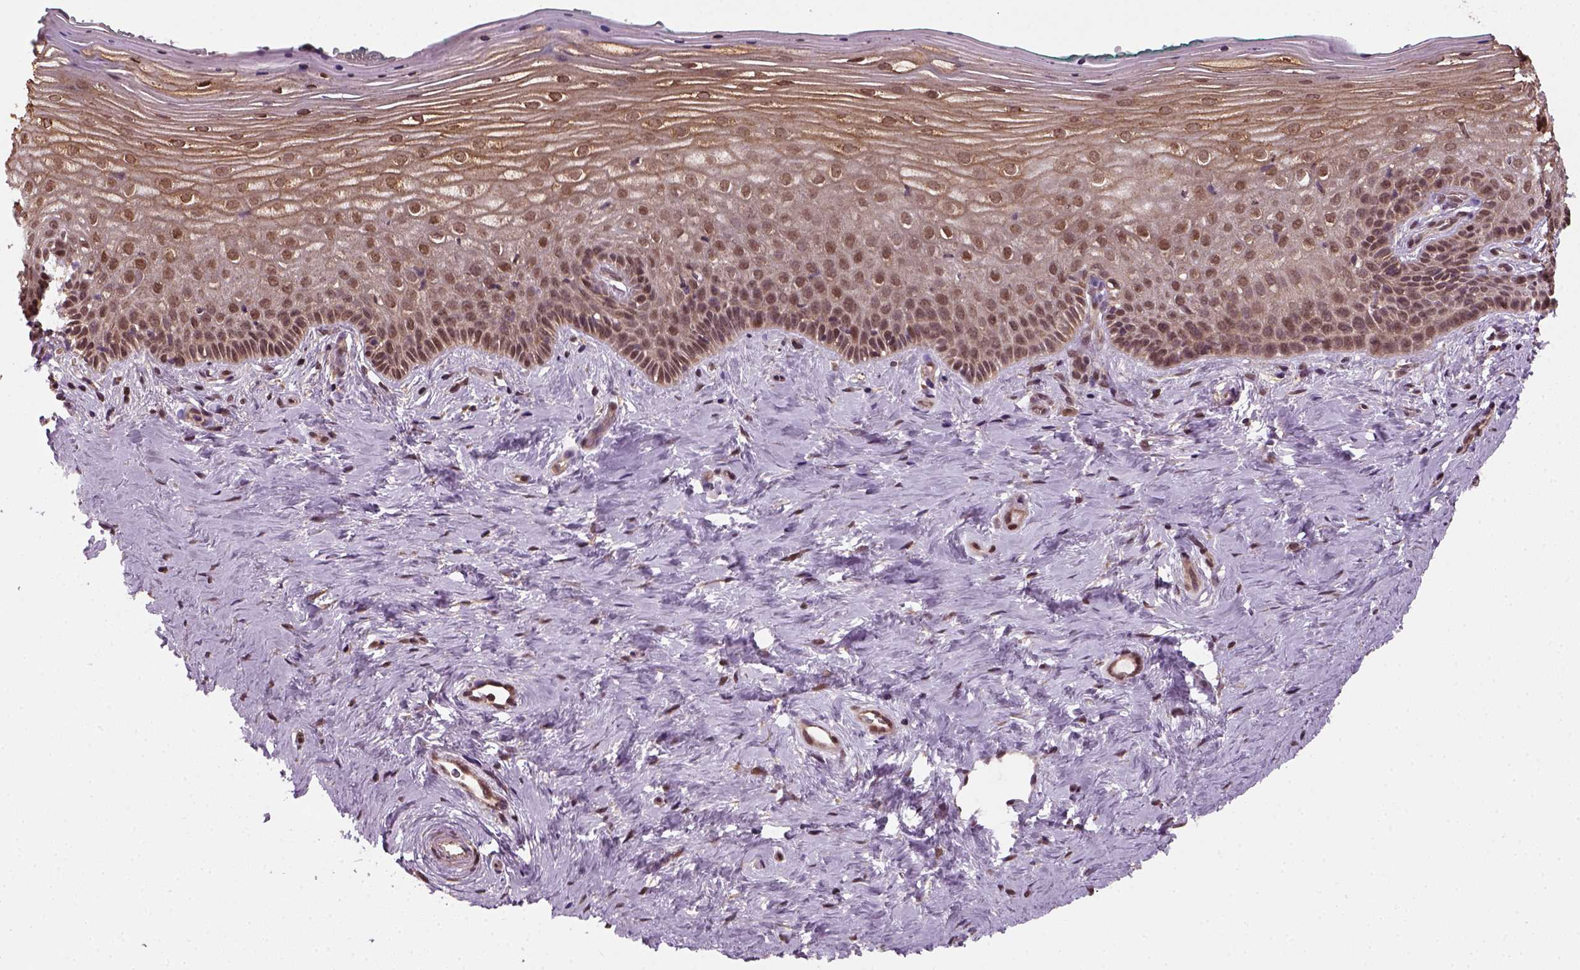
{"staining": {"intensity": "moderate", "quantity": ">75%", "location": "cytoplasmic/membranous,nuclear"}, "tissue": "vagina", "cell_type": "Squamous epithelial cells", "image_type": "normal", "snomed": [{"axis": "morphology", "description": "Normal tissue, NOS"}, {"axis": "topography", "description": "Vagina"}], "caption": "This photomicrograph displays immunohistochemistry staining of normal vagina, with medium moderate cytoplasmic/membranous,nuclear staining in approximately >75% of squamous epithelial cells.", "gene": "NUDT9", "patient": {"sex": "female", "age": 45}}